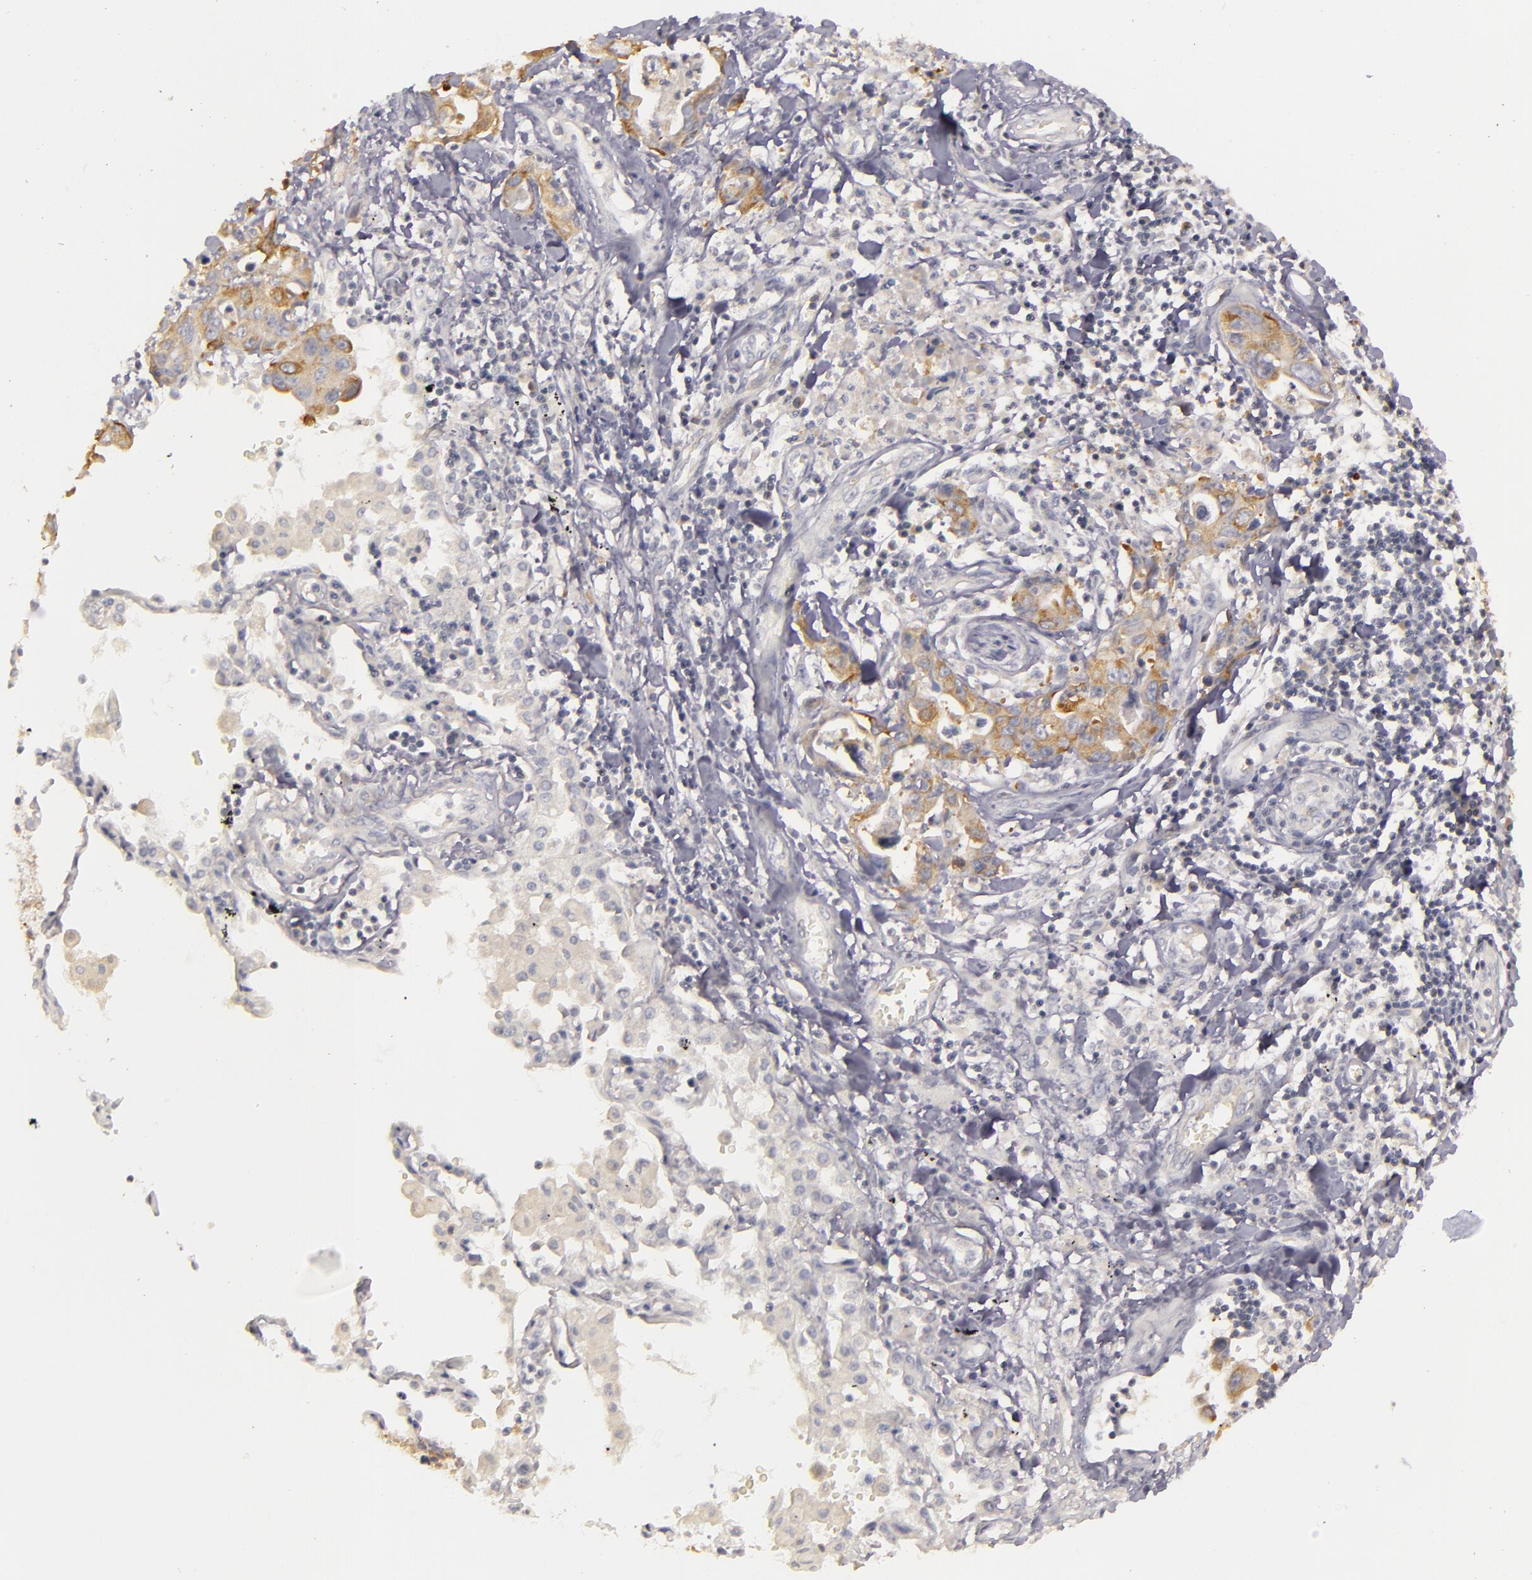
{"staining": {"intensity": "moderate", "quantity": "25%-75%", "location": "none"}, "tissue": "lung cancer", "cell_type": "Tumor cells", "image_type": "cancer", "snomed": [{"axis": "morphology", "description": "Adenocarcinoma, NOS"}, {"axis": "topography", "description": "Lung"}], "caption": "DAB (3,3'-diaminobenzidine) immunohistochemical staining of lung adenocarcinoma displays moderate None protein expression in approximately 25%-75% of tumor cells.", "gene": "RALGAPA1", "patient": {"sex": "male", "age": 64}}